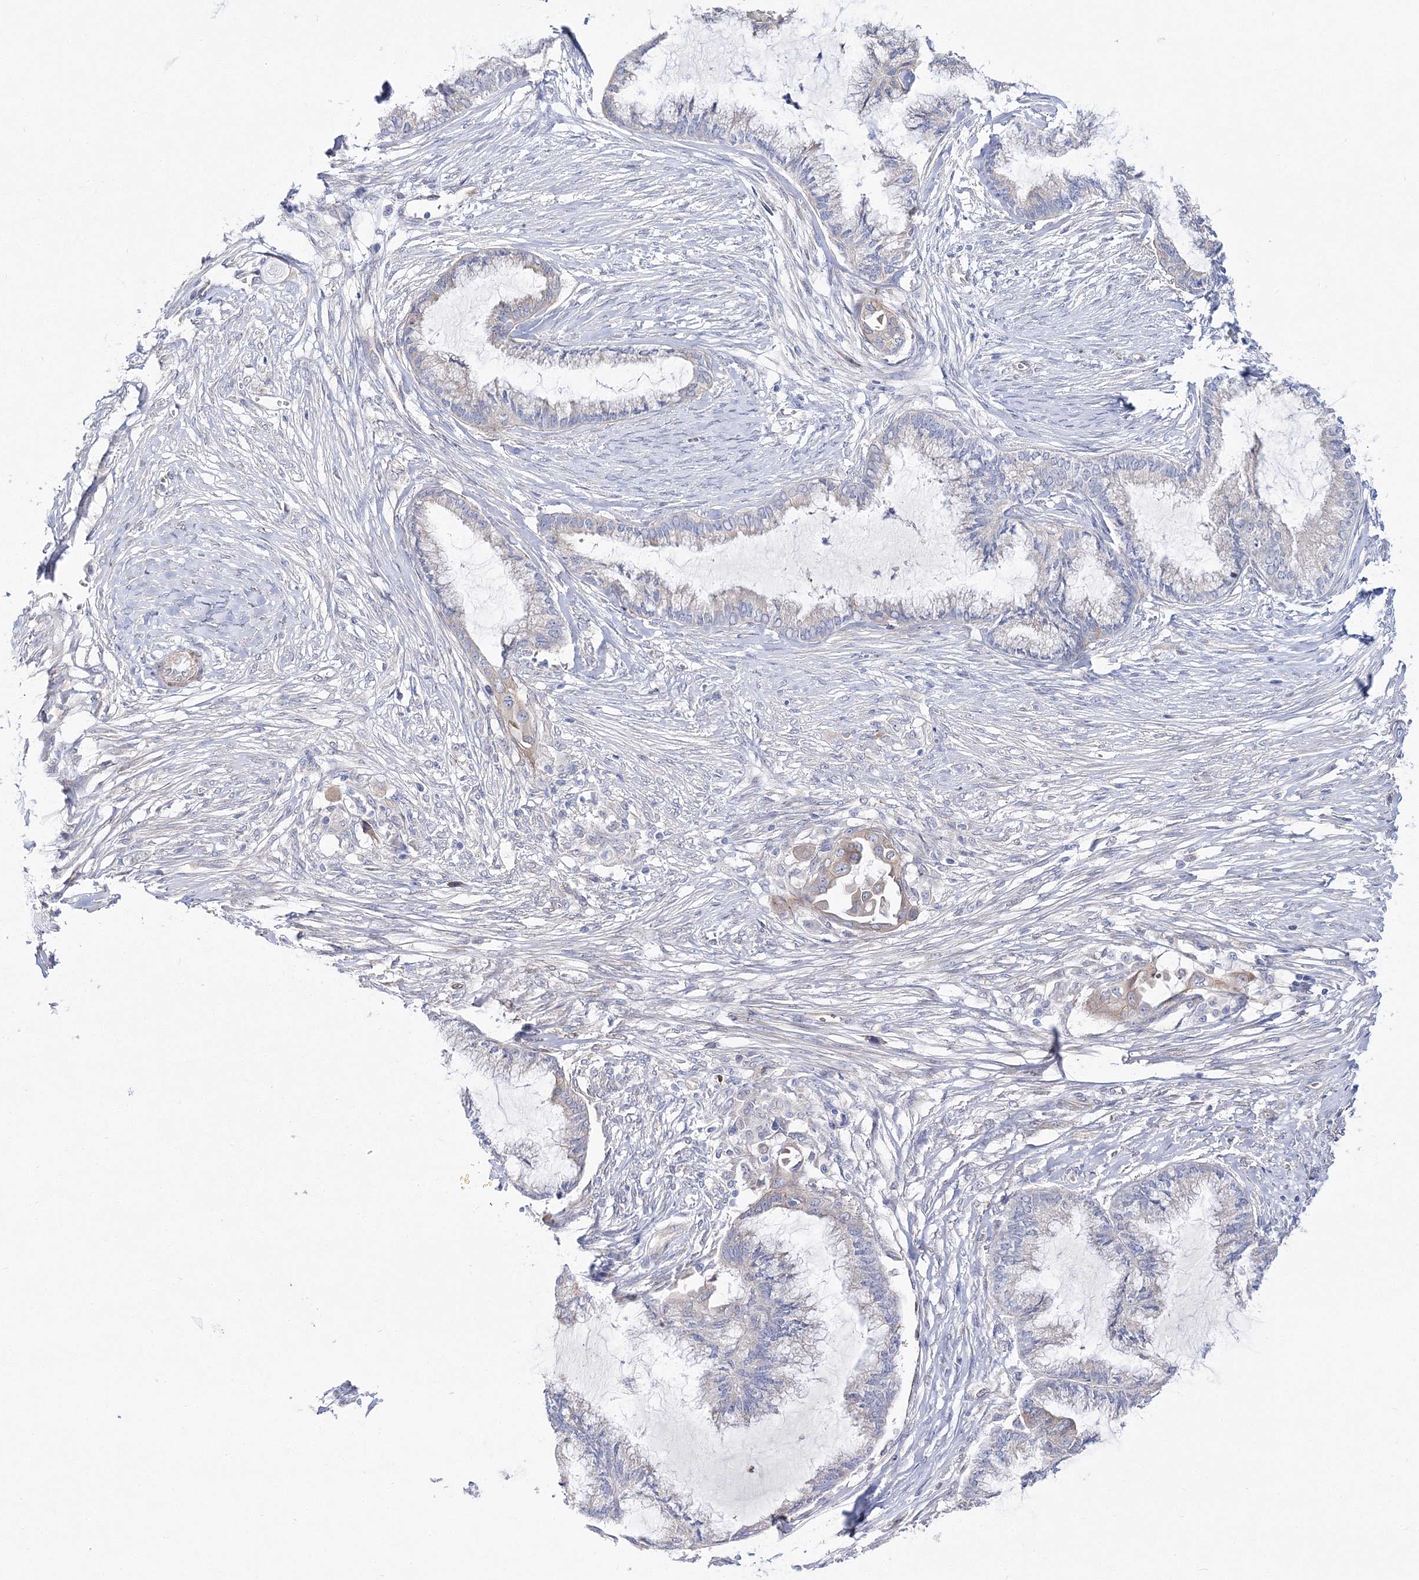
{"staining": {"intensity": "negative", "quantity": "none", "location": "none"}, "tissue": "endometrial cancer", "cell_type": "Tumor cells", "image_type": "cancer", "snomed": [{"axis": "morphology", "description": "Adenocarcinoma, NOS"}, {"axis": "topography", "description": "Endometrium"}], "caption": "This photomicrograph is of endometrial cancer (adenocarcinoma) stained with IHC to label a protein in brown with the nuclei are counter-stained blue. There is no expression in tumor cells.", "gene": "ARHGAP32", "patient": {"sex": "female", "age": 86}}